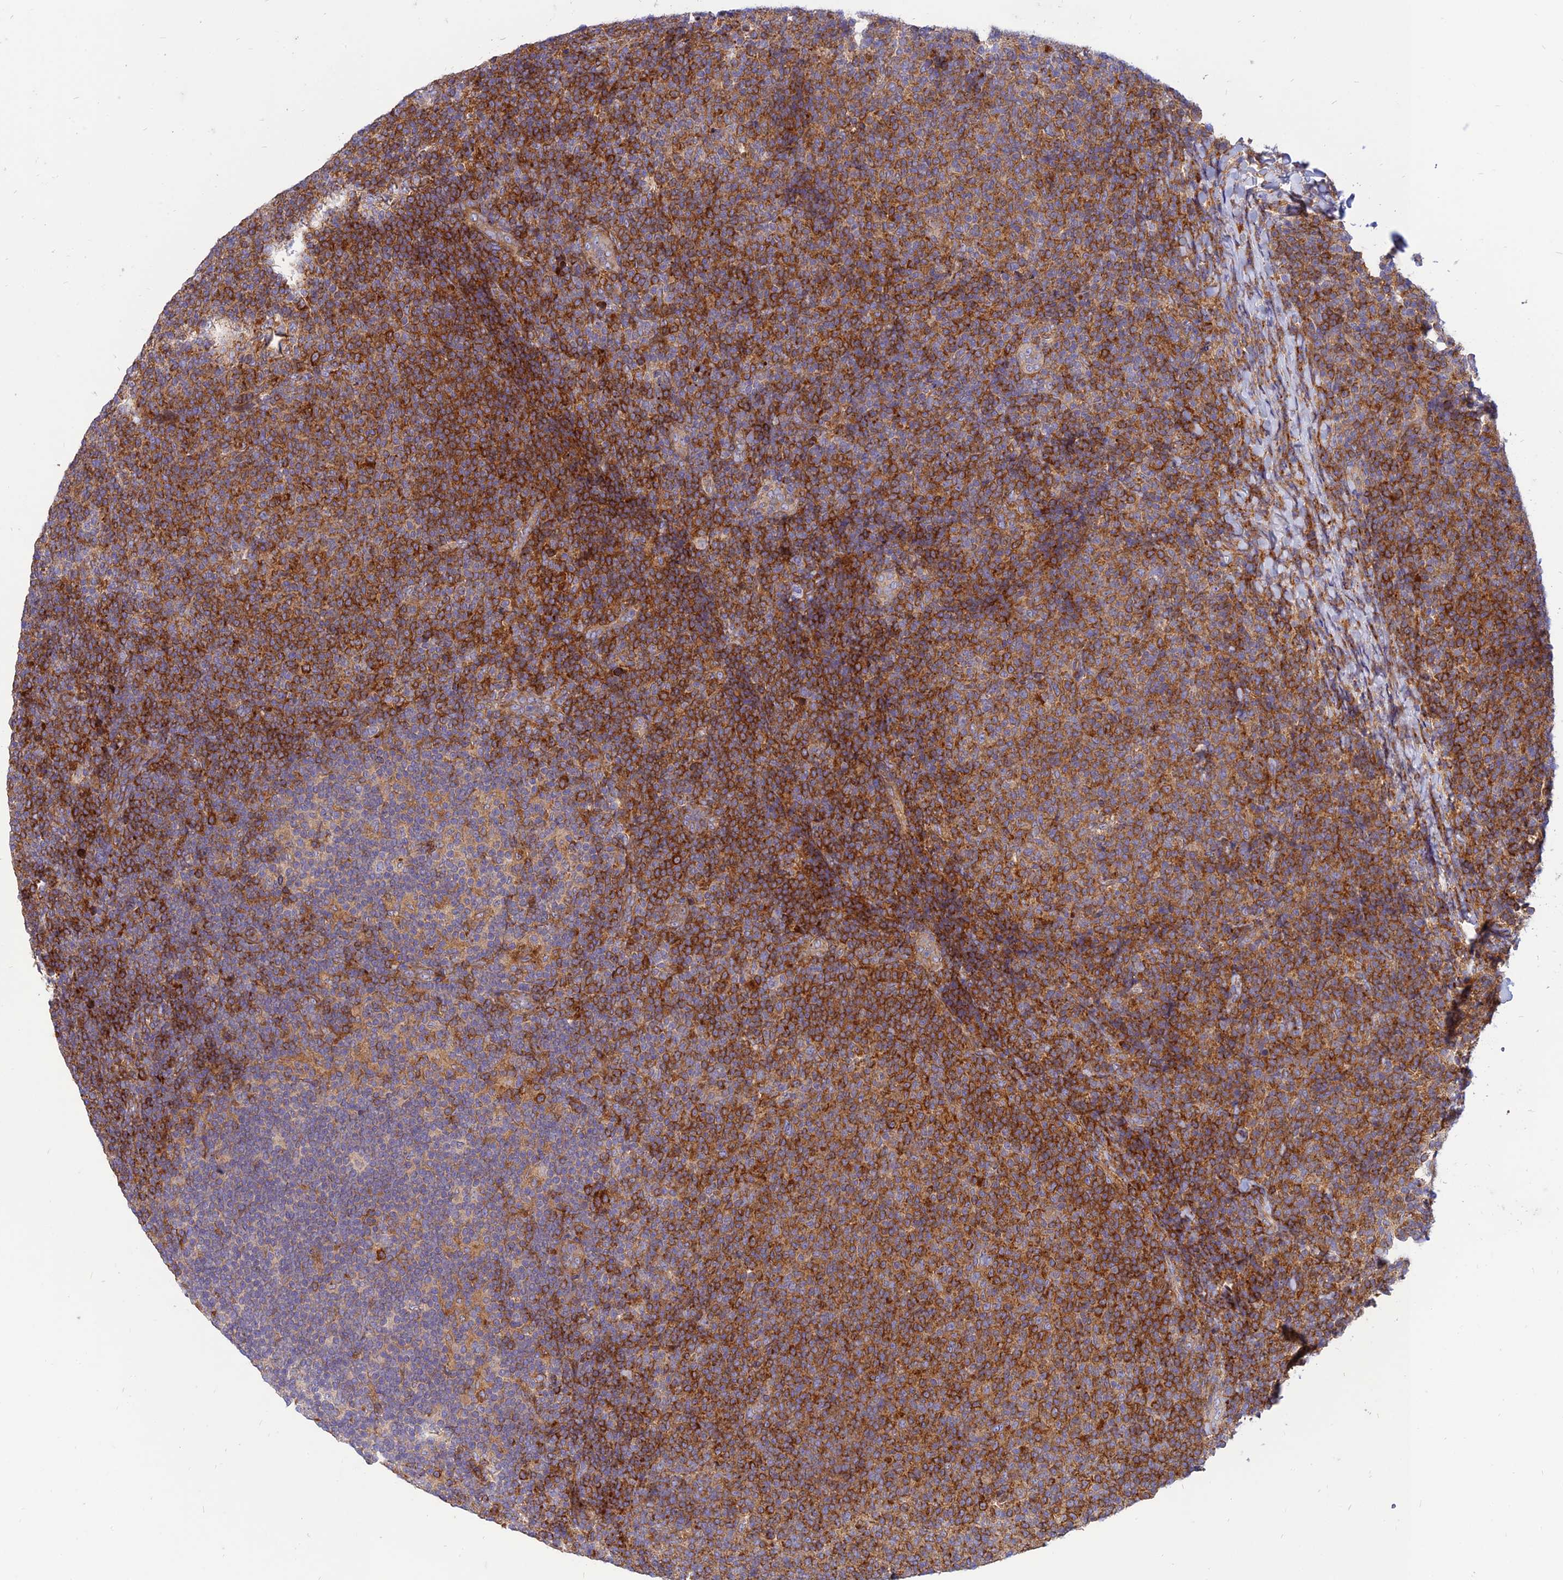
{"staining": {"intensity": "moderate", "quantity": ">75%", "location": "cytoplasmic/membranous"}, "tissue": "lymphoma", "cell_type": "Tumor cells", "image_type": "cancer", "snomed": [{"axis": "morphology", "description": "Malignant lymphoma, non-Hodgkin's type, Low grade"}, {"axis": "topography", "description": "Lymph node"}], "caption": "Protein staining by immunohistochemistry demonstrates moderate cytoplasmic/membranous expression in approximately >75% of tumor cells in low-grade malignant lymphoma, non-Hodgkin's type.", "gene": "PHKA2", "patient": {"sex": "male", "age": 66}}